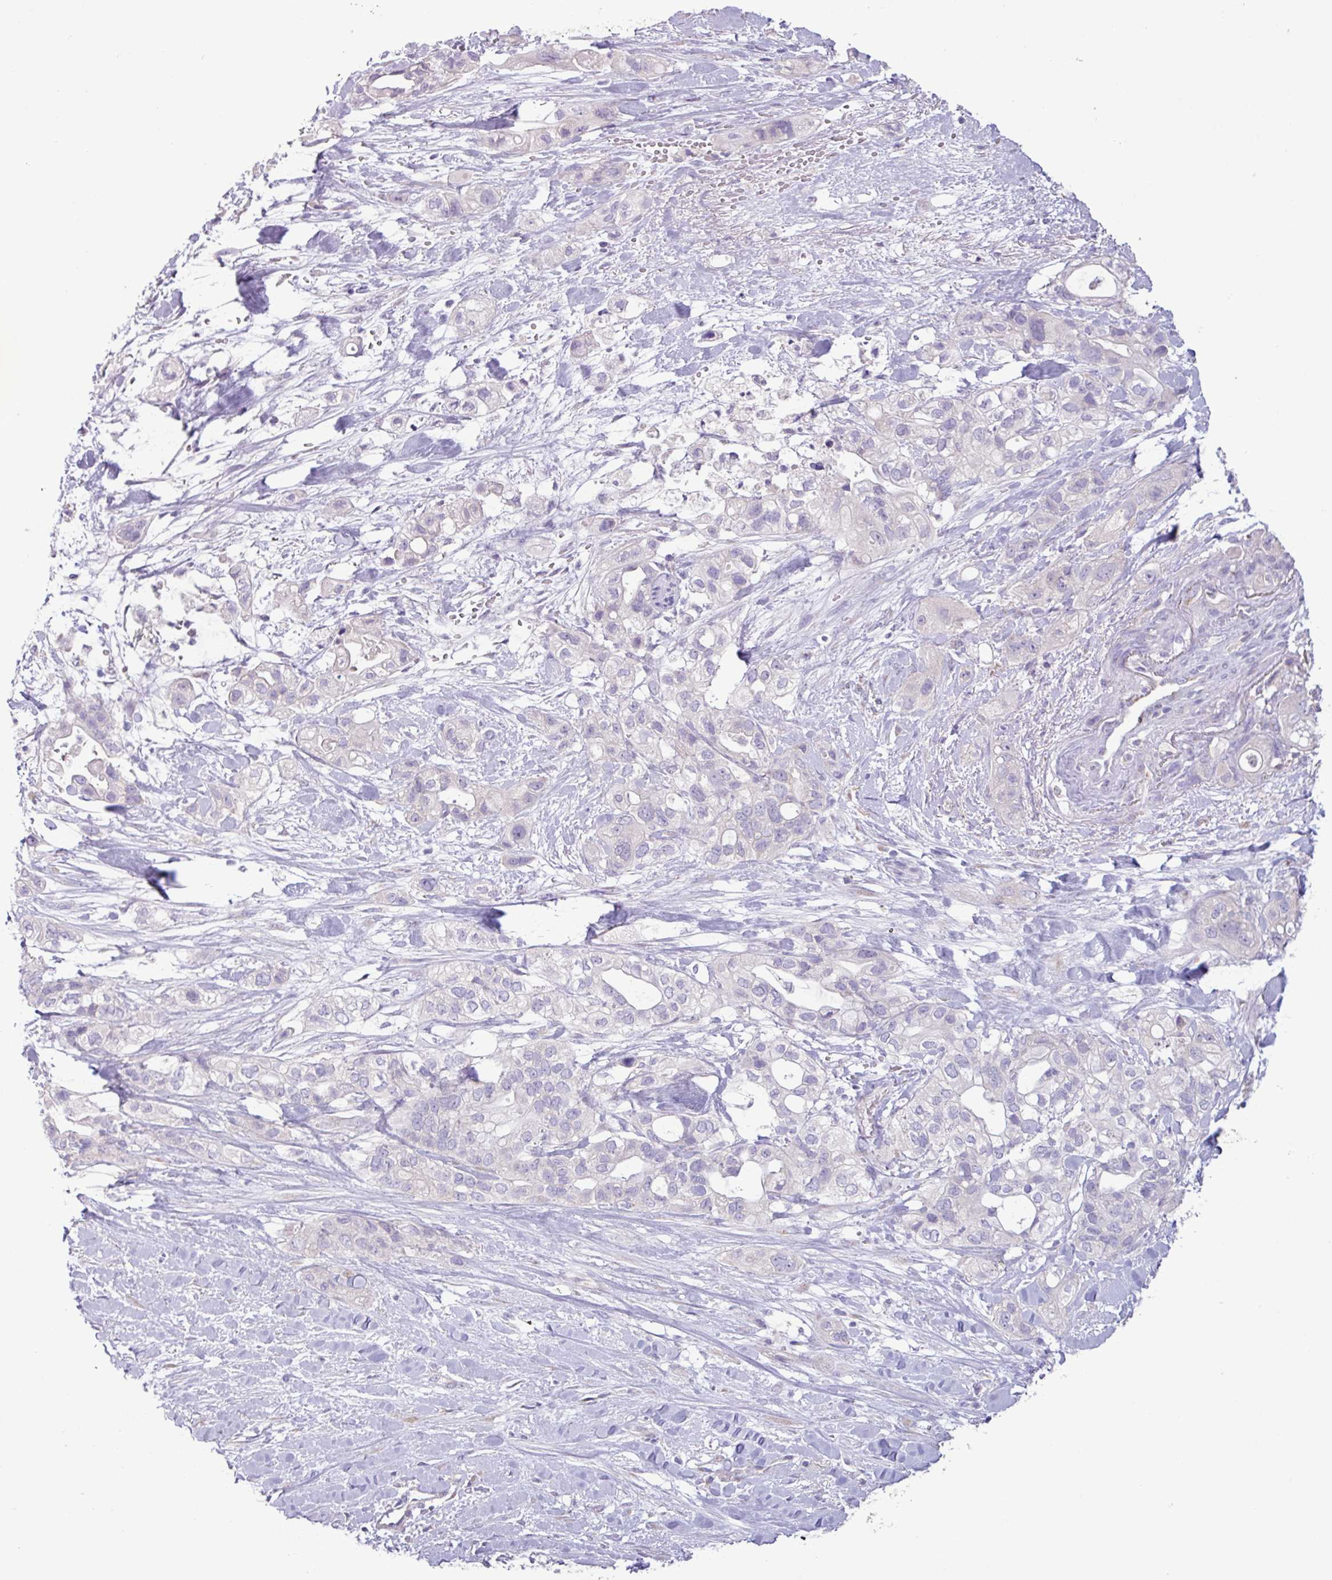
{"staining": {"intensity": "negative", "quantity": "none", "location": "none"}, "tissue": "pancreatic cancer", "cell_type": "Tumor cells", "image_type": "cancer", "snomed": [{"axis": "morphology", "description": "Adenocarcinoma, NOS"}, {"axis": "topography", "description": "Pancreas"}], "caption": "High power microscopy histopathology image of an immunohistochemistry micrograph of pancreatic cancer (adenocarcinoma), revealing no significant staining in tumor cells.", "gene": "STIMATE", "patient": {"sex": "male", "age": 44}}